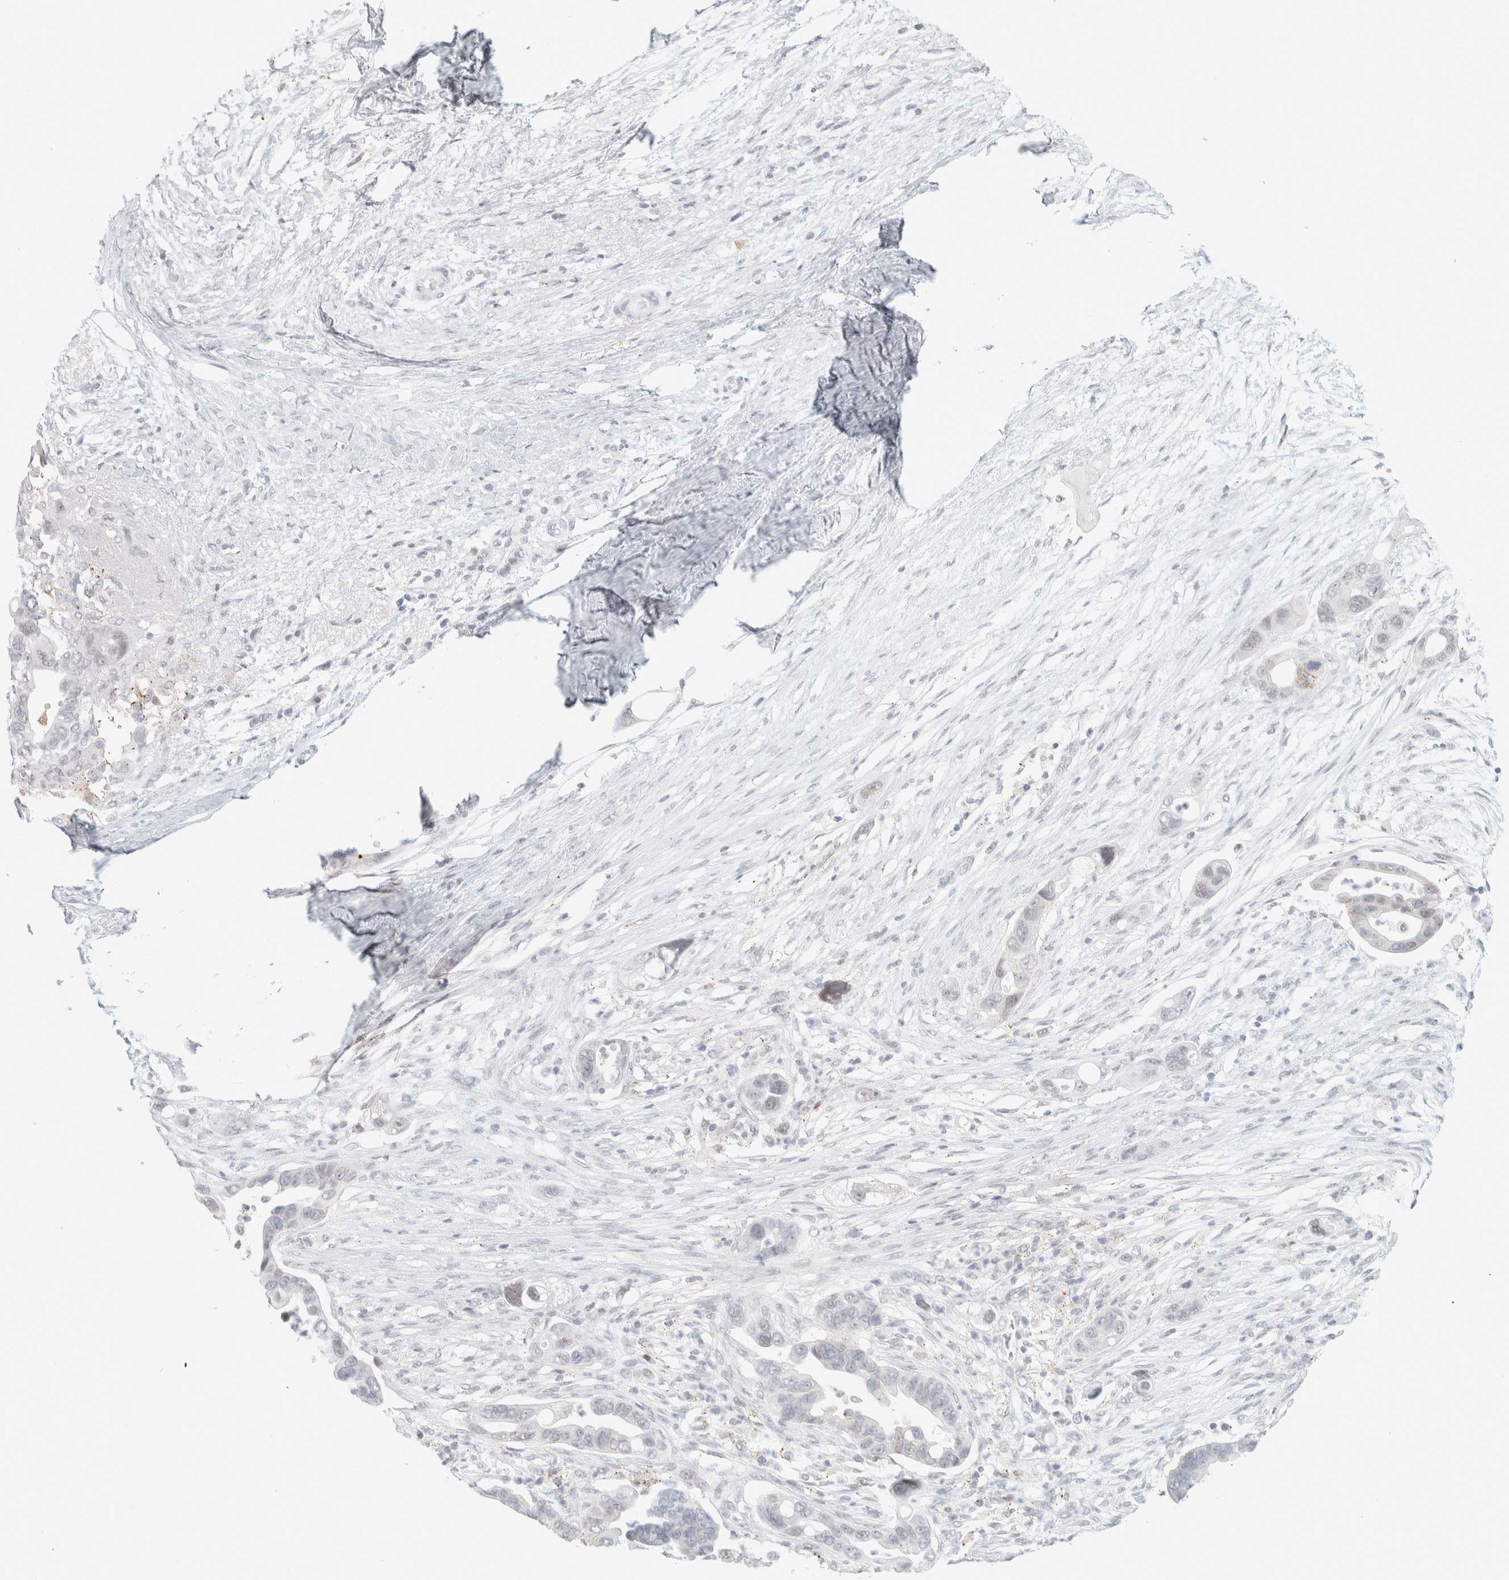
{"staining": {"intensity": "negative", "quantity": "none", "location": "none"}, "tissue": "pancreatic cancer", "cell_type": "Tumor cells", "image_type": "cancer", "snomed": [{"axis": "morphology", "description": "Adenocarcinoma, NOS"}, {"axis": "topography", "description": "Pancreas"}], "caption": "Human pancreatic cancer (adenocarcinoma) stained for a protein using immunohistochemistry (IHC) demonstrates no staining in tumor cells.", "gene": "CDH17", "patient": {"sex": "female", "age": 72}}